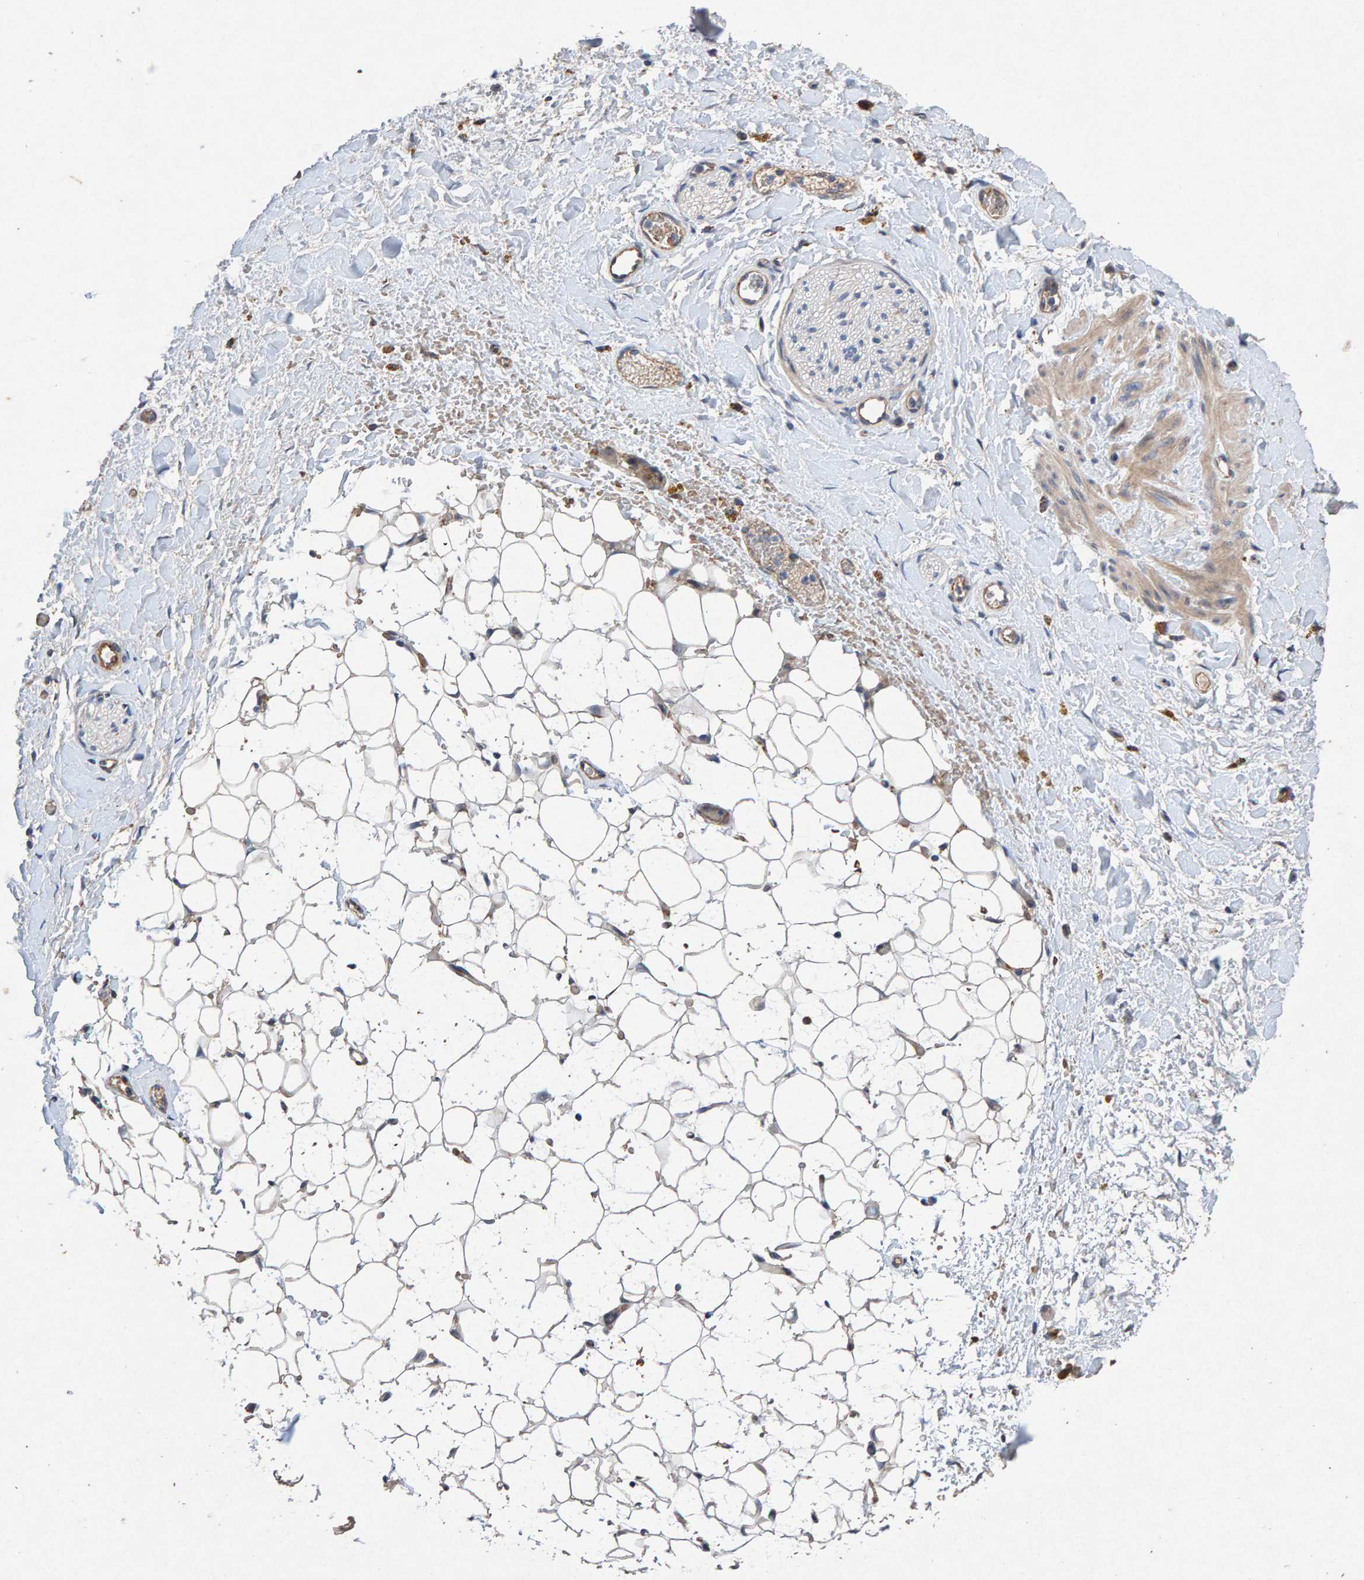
{"staining": {"intensity": "weak", "quantity": ">75%", "location": "cytoplasmic/membranous"}, "tissue": "adipose tissue", "cell_type": "Adipocytes", "image_type": "normal", "snomed": [{"axis": "morphology", "description": "Normal tissue, NOS"}, {"axis": "topography", "description": "Kidney"}, {"axis": "topography", "description": "Peripheral nerve tissue"}], "caption": "Immunohistochemistry of unremarkable adipose tissue demonstrates low levels of weak cytoplasmic/membranous staining in about >75% of adipocytes.", "gene": "EFR3A", "patient": {"sex": "male", "age": 7}}